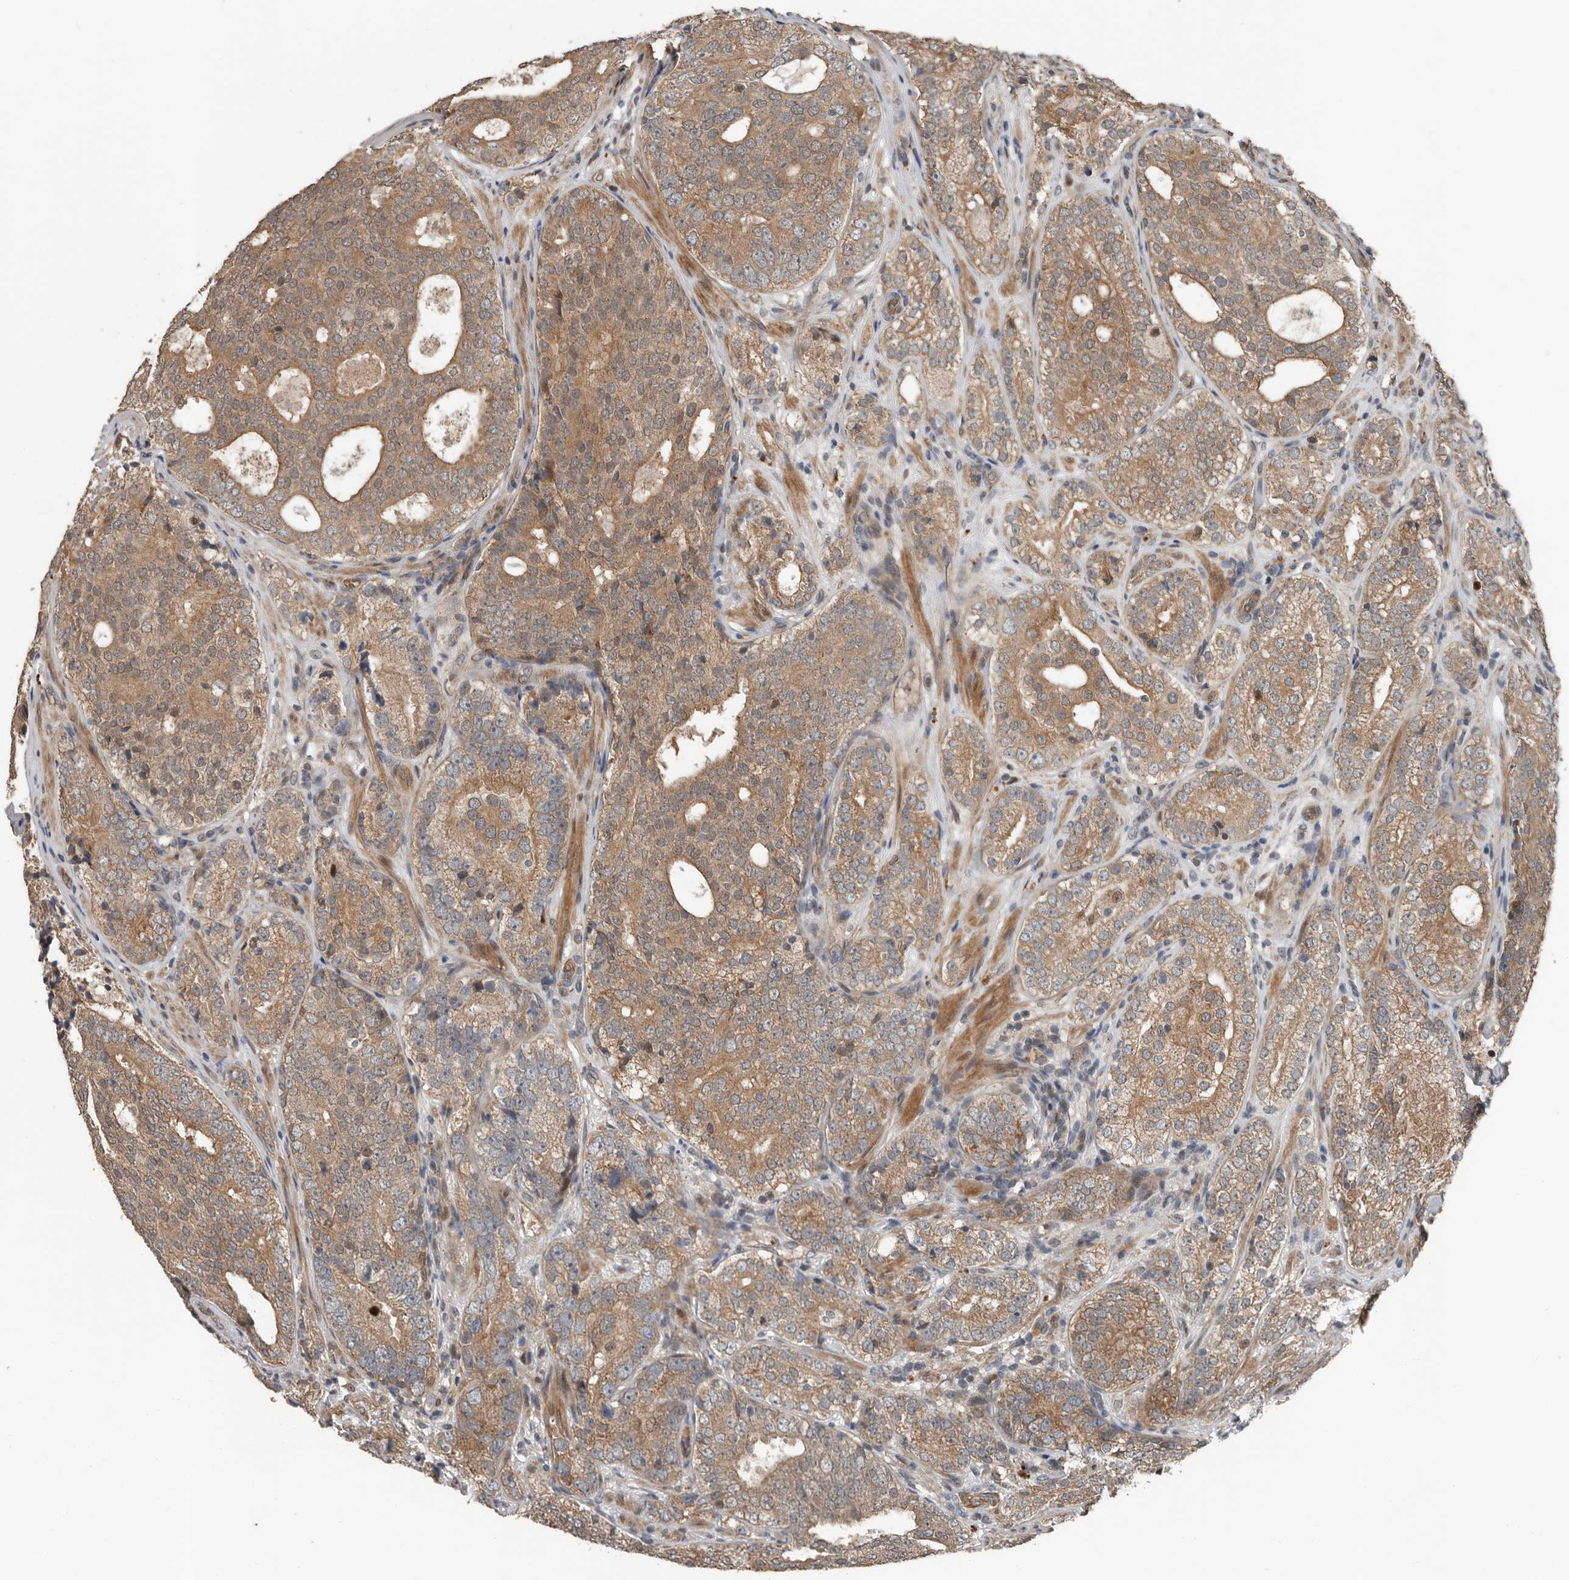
{"staining": {"intensity": "moderate", "quantity": ">75%", "location": "cytoplasmic/membranous"}, "tissue": "prostate cancer", "cell_type": "Tumor cells", "image_type": "cancer", "snomed": [{"axis": "morphology", "description": "Adenocarcinoma, High grade"}, {"axis": "topography", "description": "Prostate"}], "caption": "High-power microscopy captured an immunohistochemistry histopathology image of prostate cancer (adenocarcinoma (high-grade)), revealing moderate cytoplasmic/membranous expression in about >75% of tumor cells.", "gene": "YOD1", "patient": {"sex": "male", "age": 56}}